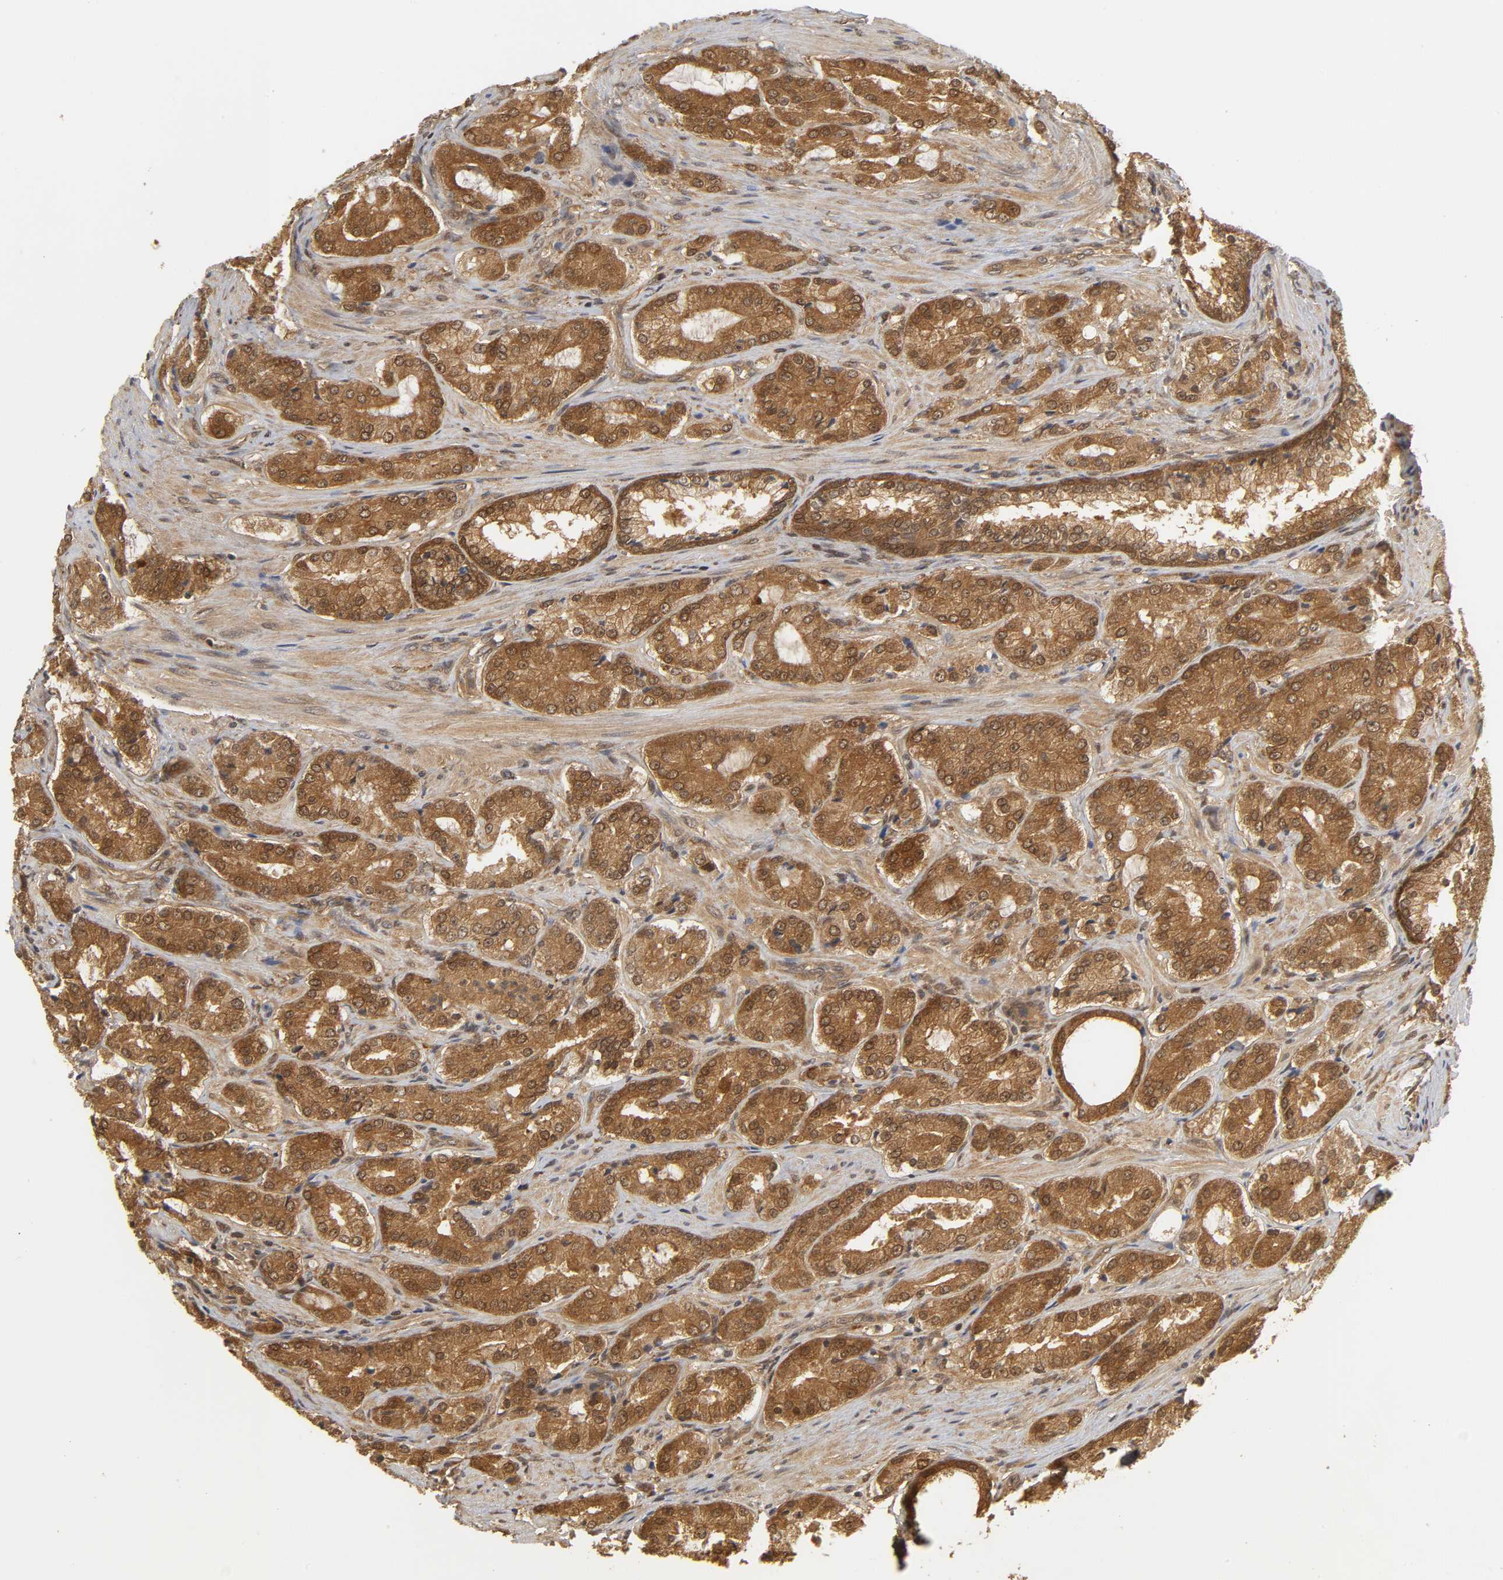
{"staining": {"intensity": "strong", "quantity": ">75%", "location": "cytoplasmic/membranous,nuclear"}, "tissue": "prostate cancer", "cell_type": "Tumor cells", "image_type": "cancer", "snomed": [{"axis": "morphology", "description": "Adenocarcinoma, High grade"}, {"axis": "topography", "description": "Prostate"}], "caption": "Immunohistochemistry (IHC) of prostate adenocarcinoma (high-grade) reveals high levels of strong cytoplasmic/membranous and nuclear positivity in approximately >75% of tumor cells.", "gene": "PARK7", "patient": {"sex": "male", "age": 72}}